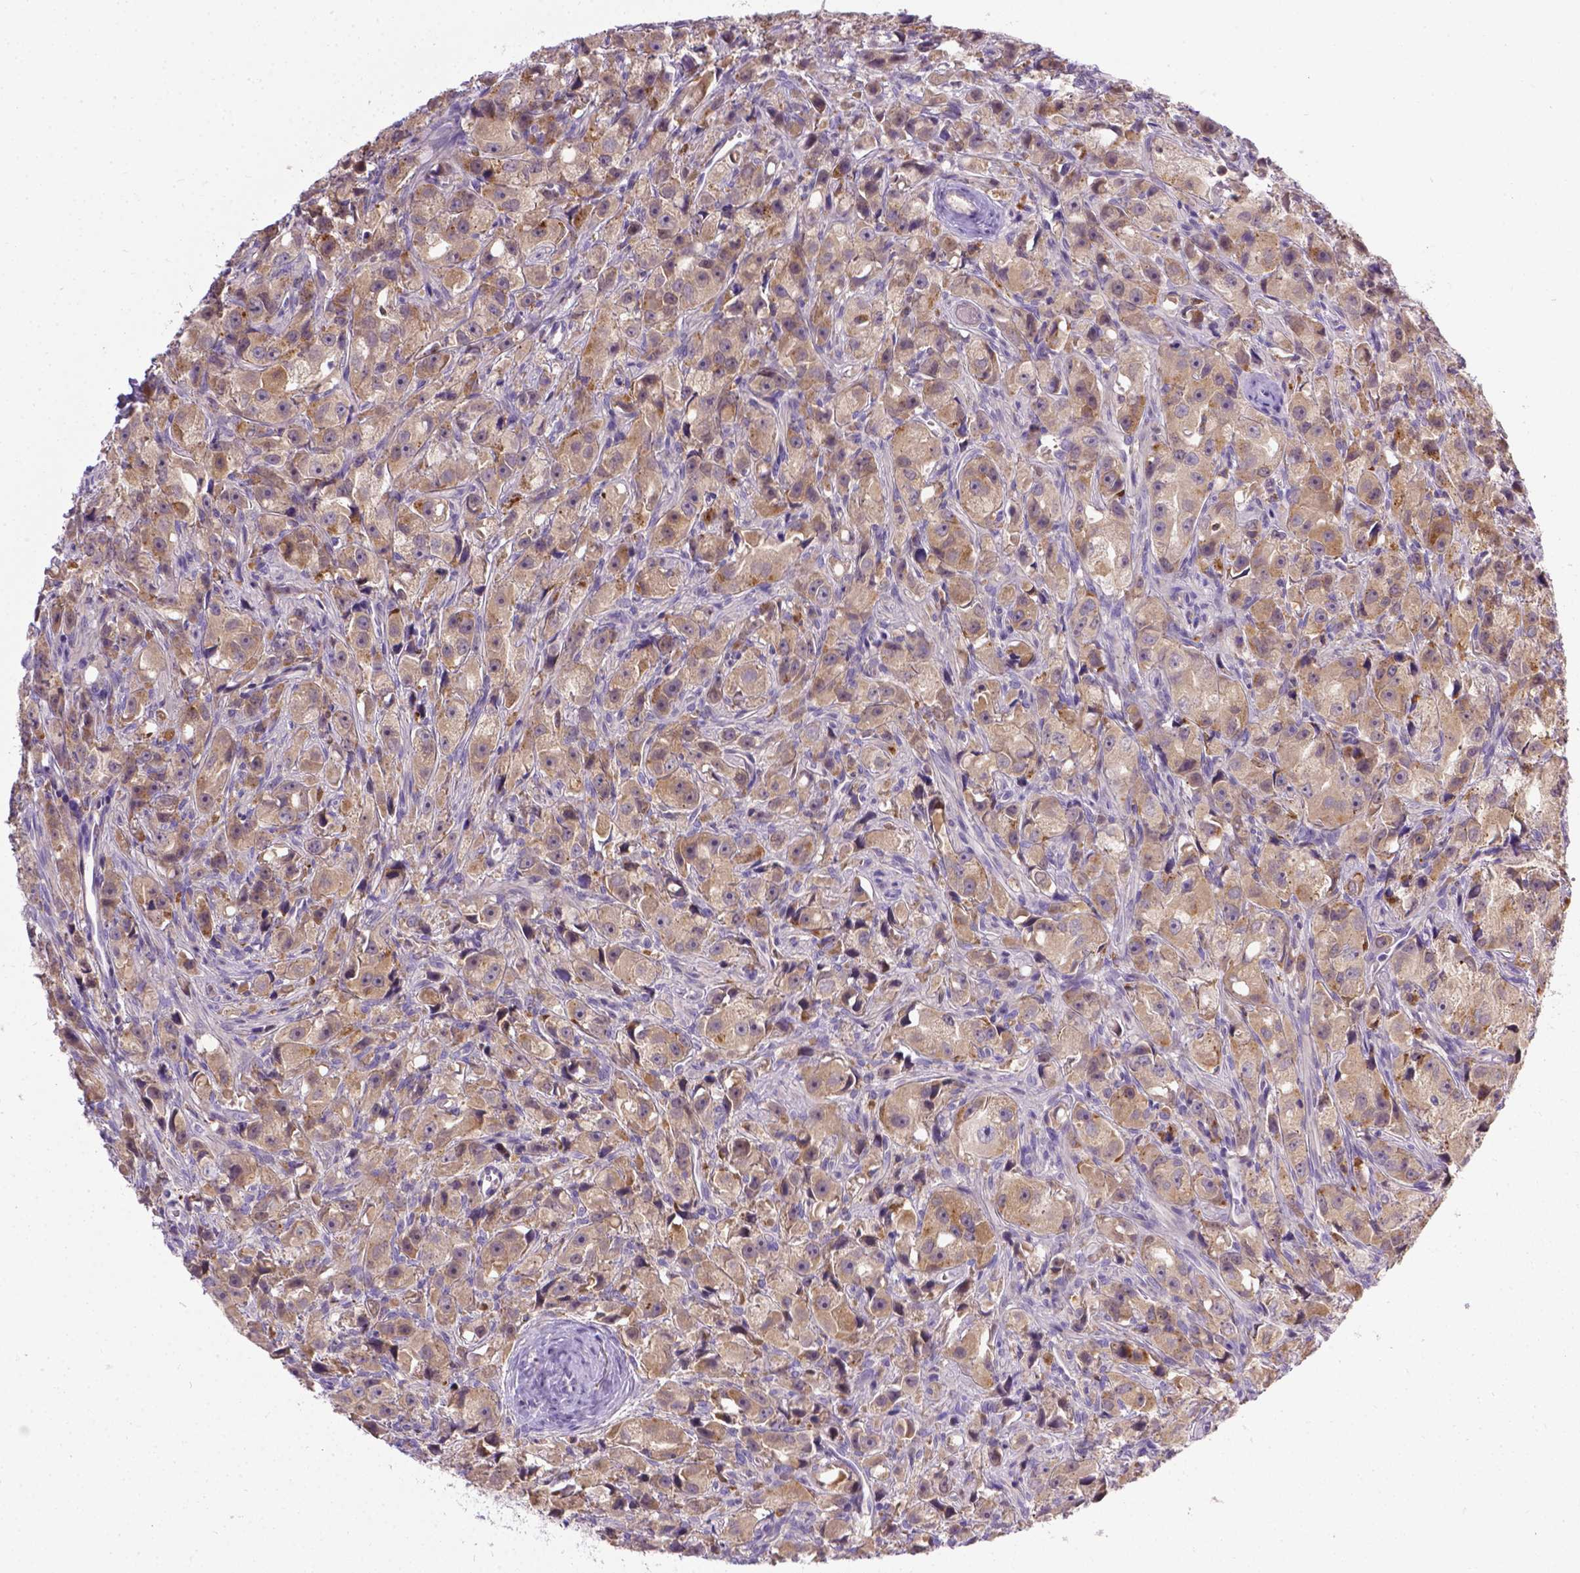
{"staining": {"intensity": "weak", "quantity": ">75%", "location": "cytoplasmic/membranous"}, "tissue": "prostate cancer", "cell_type": "Tumor cells", "image_type": "cancer", "snomed": [{"axis": "morphology", "description": "Adenocarcinoma, High grade"}, {"axis": "topography", "description": "Prostate"}], "caption": "An immunohistochemistry histopathology image of tumor tissue is shown. Protein staining in brown shows weak cytoplasmic/membranous positivity in prostate adenocarcinoma (high-grade) within tumor cells. (DAB (3,3'-diaminobenzidine) IHC with brightfield microscopy, high magnification).", "gene": "TM4SF18", "patient": {"sex": "male", "age": 75}}